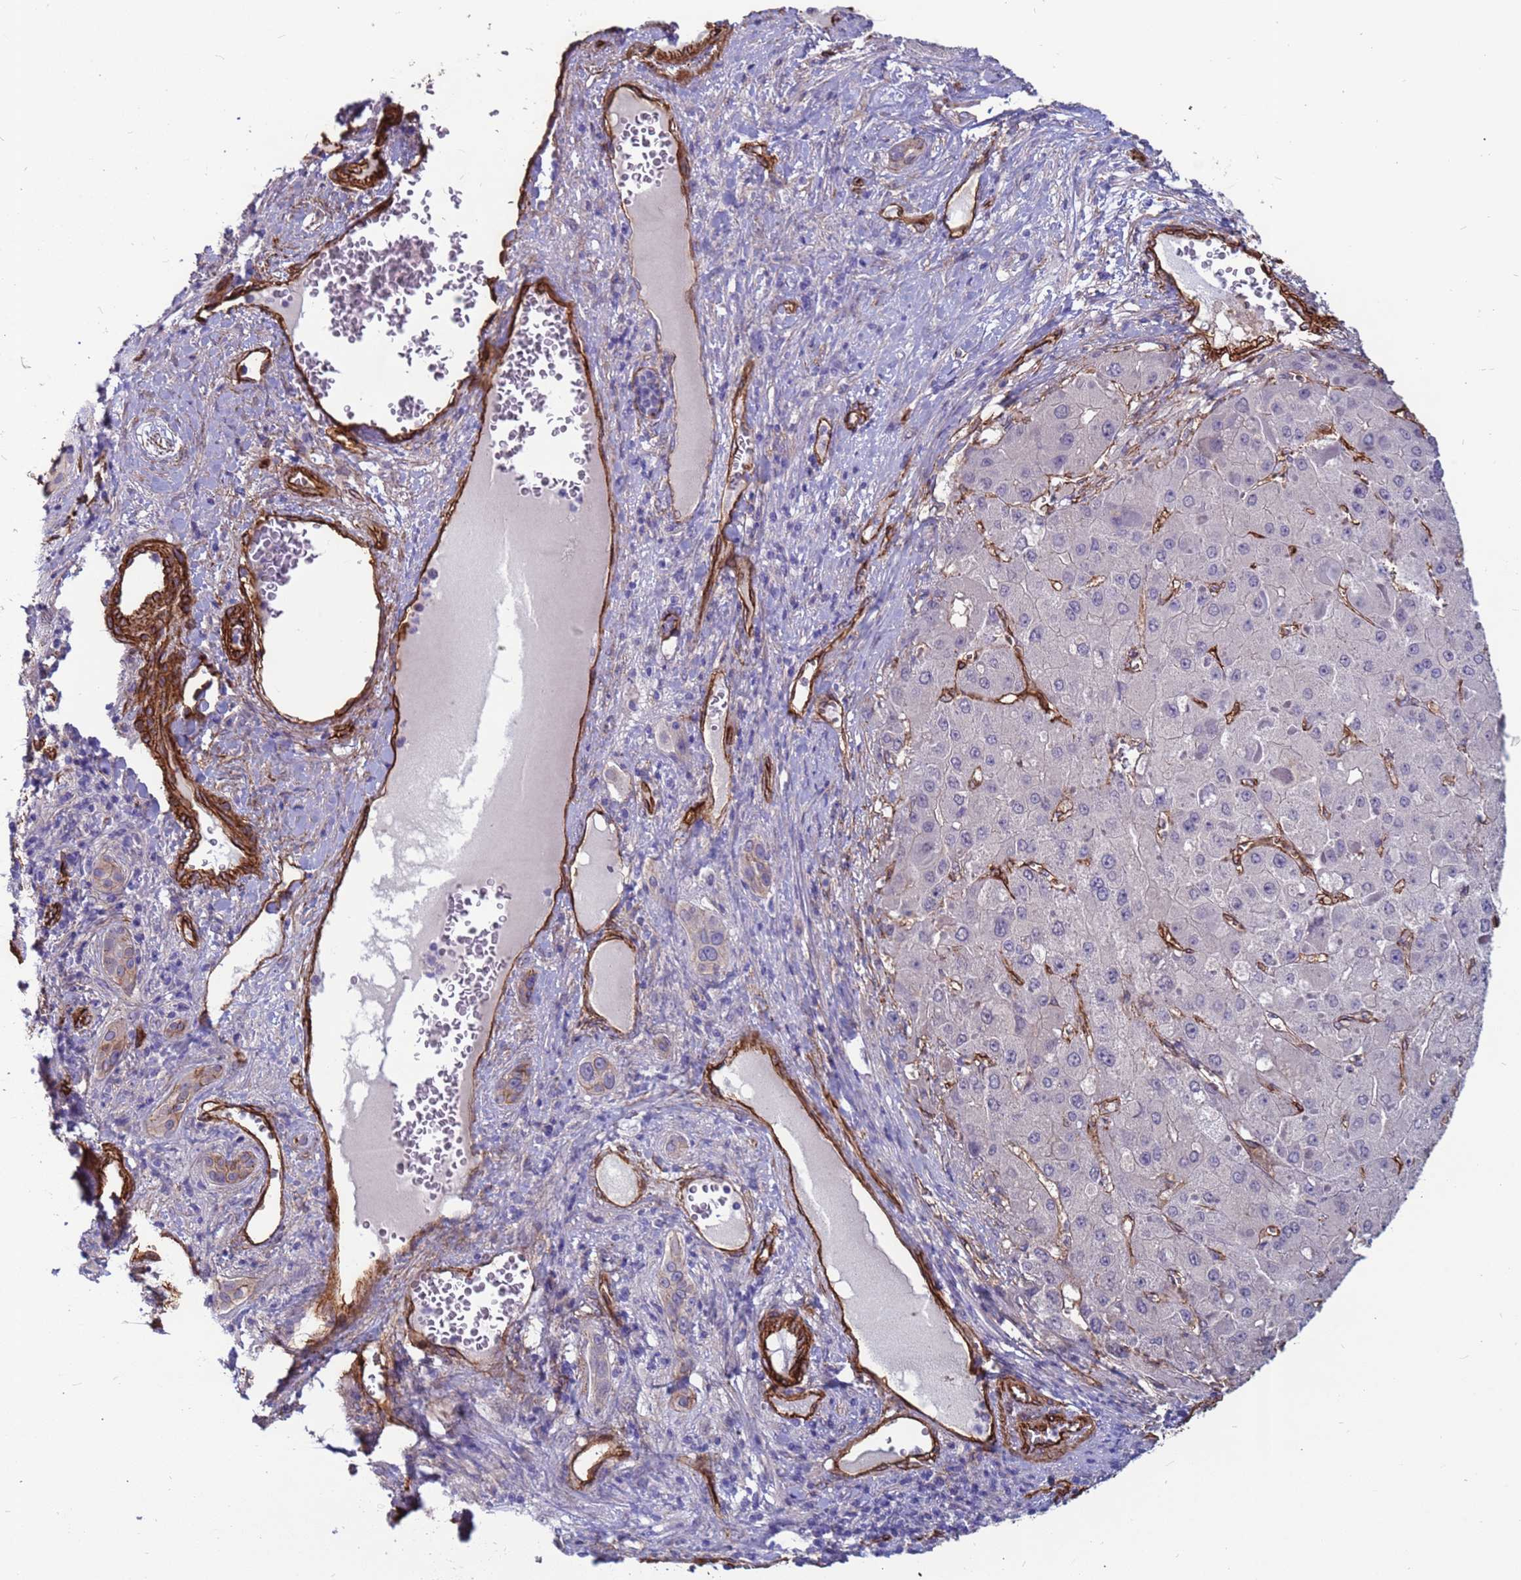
{"staining": {"intensity": "negative", "quantity": "none", "location": "none"}, "tissue": "liver cancer", "cell_type": "Tumor cells", "image_type": "cancer", "snomed": [{"axis": "morphology", "description": "Carcinoma, Hepatocellular, NOS"}, {"axis": "topography", "description": "Liver"}], "caption": "The immunohistochemistry (IHC) micrograph has no significant expression in tumor cells of liver cancer (hepatocellular carcinoma) tissue. (Immunohistochemistry, brightfield microscopy, high magnification).", "gene": "EHD2", "patient": {"sex": "female", "age": 73}}